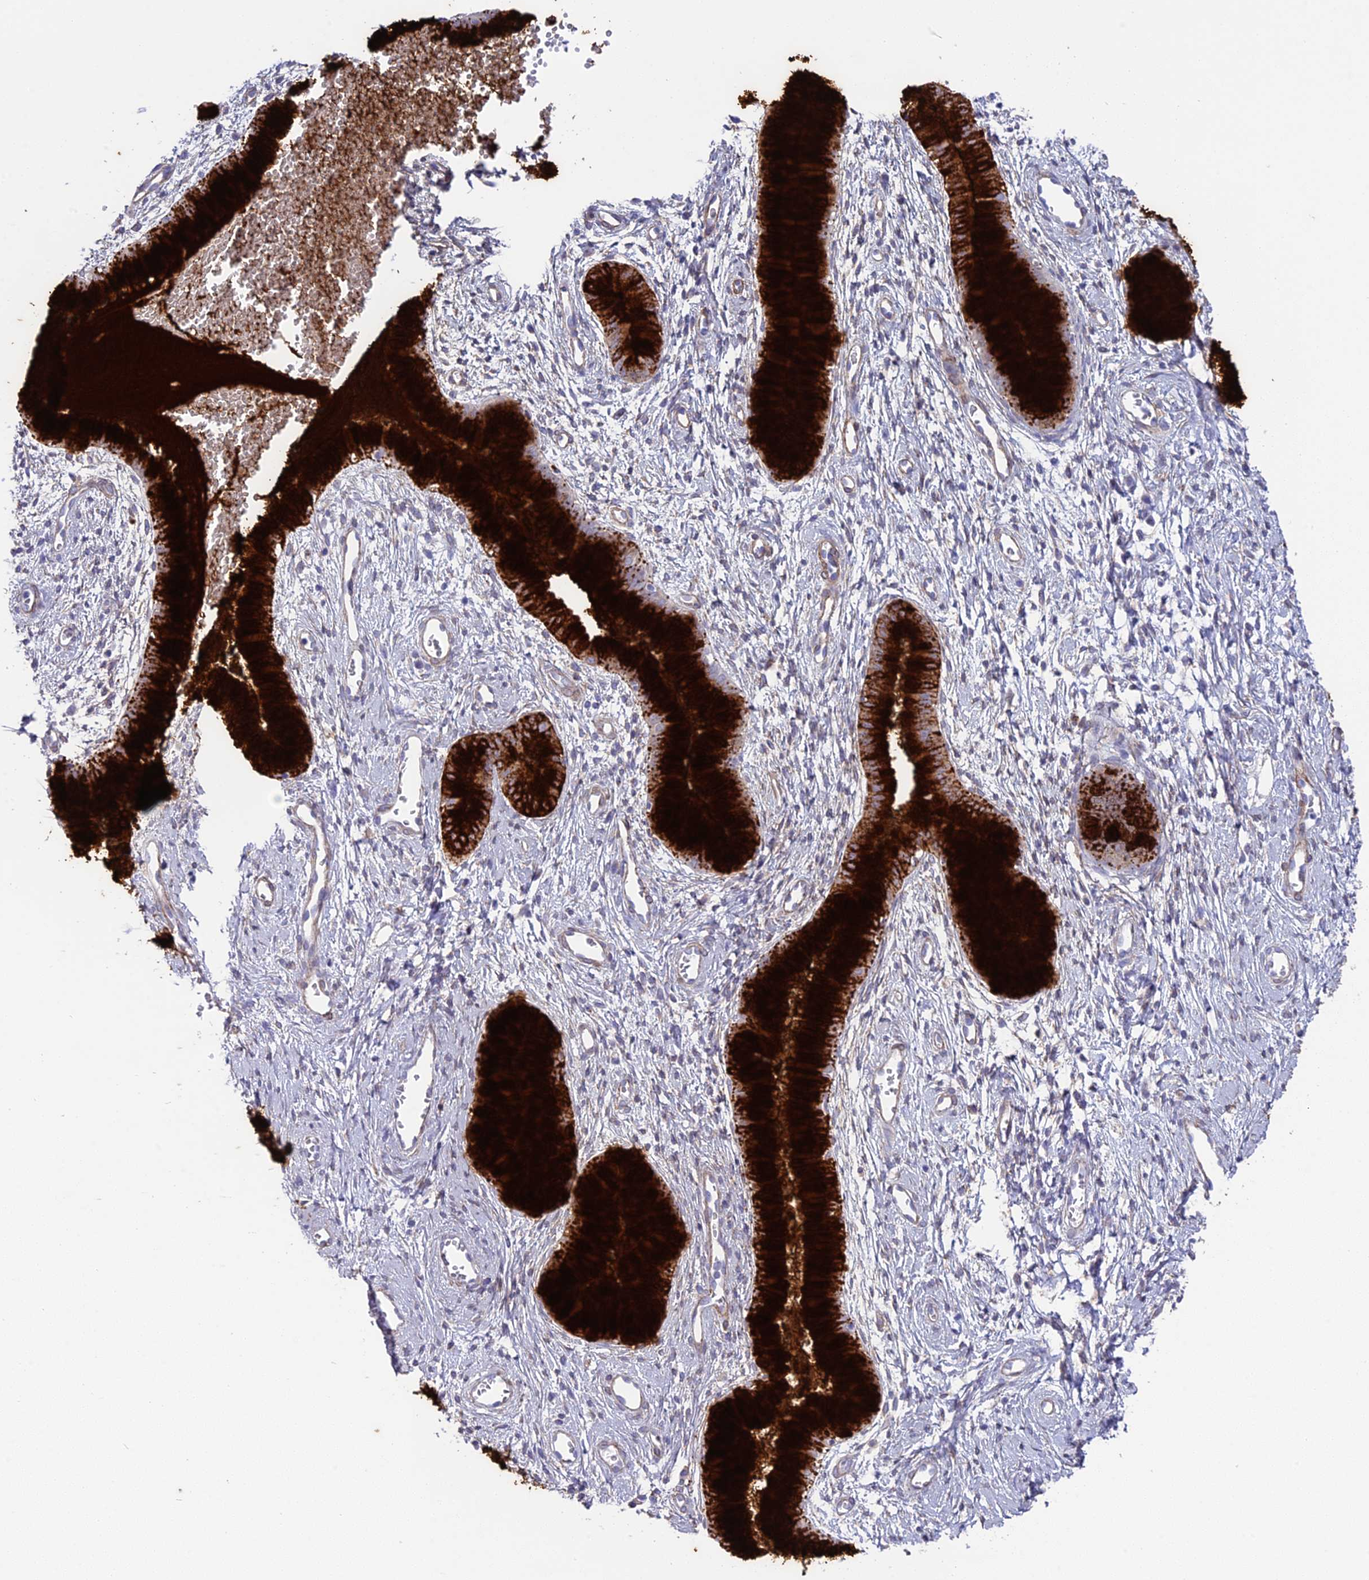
{"staining": {"intensity": "strong", "quantity": "25%-75%", "location": "cytoplasmic/membranous"}, "tissue": "cervix", "cell_type": "Glandular cells", "image_type": "normal", "snomed": [{"axis": "morphology", "description": "Normal tissue, NOS"}, {"axis": "topography", "description": "Cervix"}], "caption": "A photomicrograph showing strong cytoplasmic/membranous staining in approximately 25%-75% of glandular cells in benign cervix, as visualized by brown immunohistochemical staining.", "gene": "TNS1", "patient": {"sex": "female", "age": 42}}